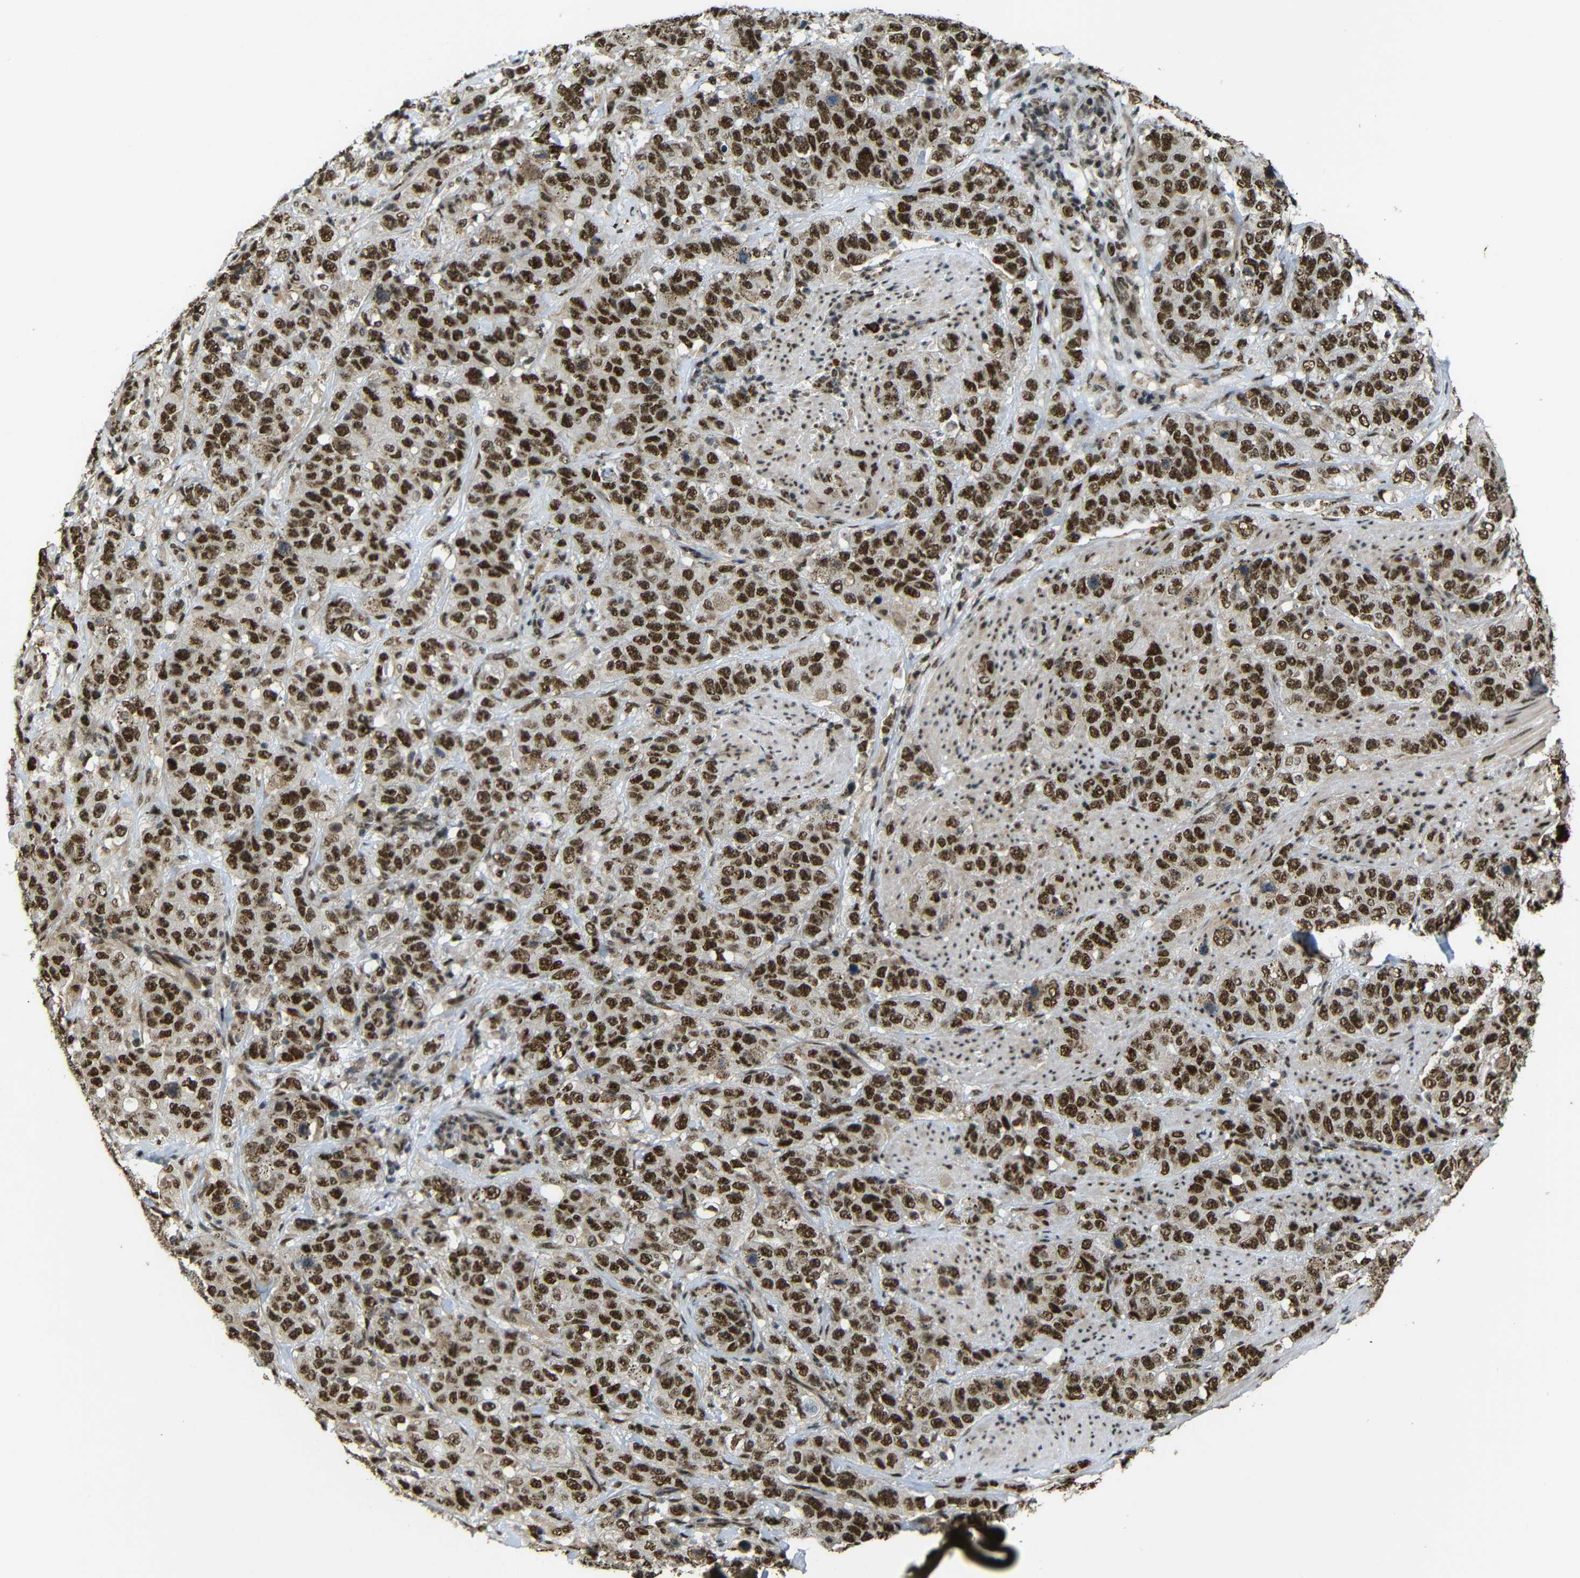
{"staining": {"intensity": "strong", "quantity": ">75%", "location": "cytoplasmic/membranous,nuclear"}, "tissue": "stomach cancer", "cell_type": "Tumor cells", "image_type": "cancer", "snomed": [{"axis": "morphology", "description": "Adenocarcinoma, NOS"}, {"axis": "topography", "description": "Stomach"}], "caption": "This is a histology image of immunohistochemistry staining of stomach adenocarcinoma, which shows strong expression in the cytoplasmic/membranous and nuclear of tumor cells.", "gene": "TCF7L2", "patient": {"sex": "male", "age": 48}}